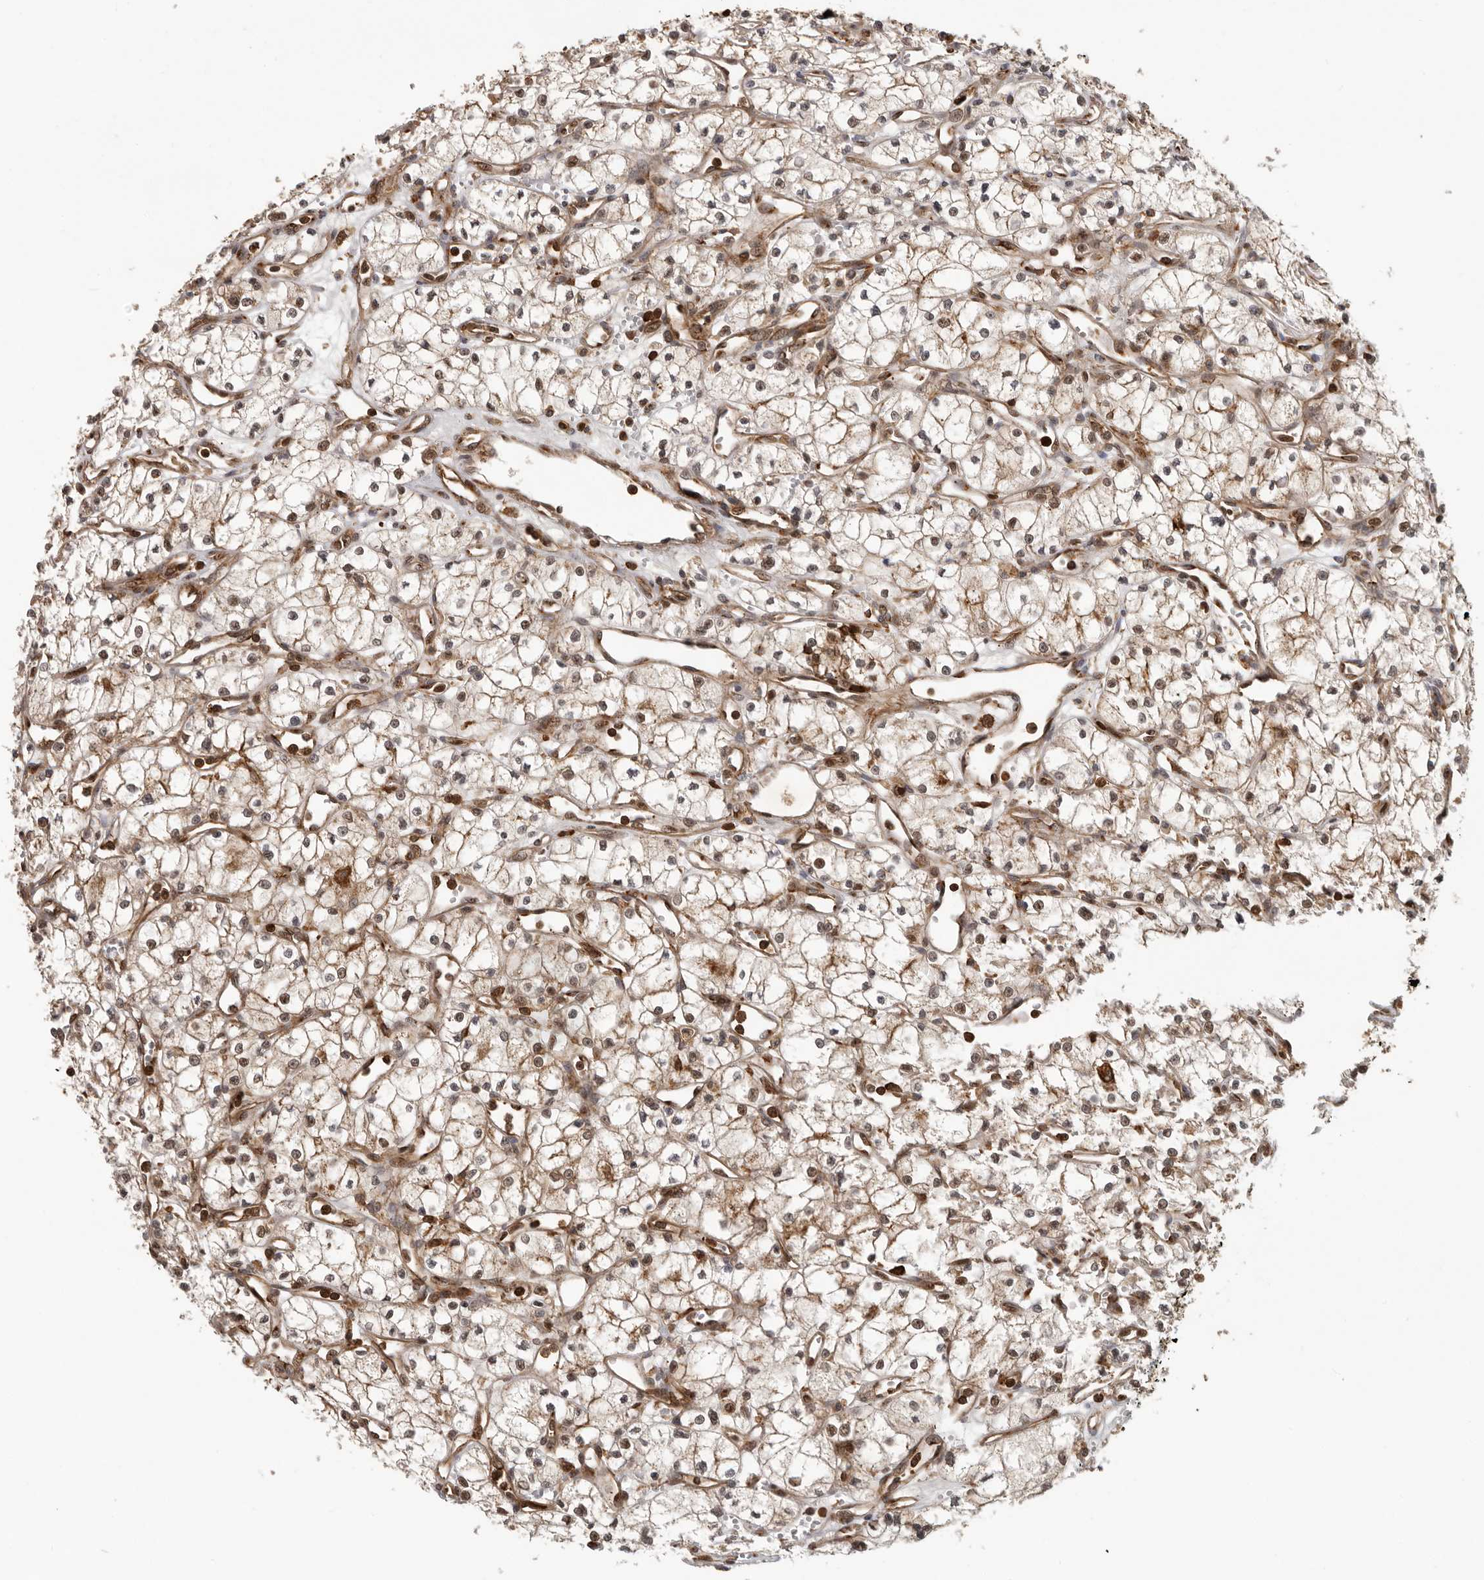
{"staining": {"intensity": "moderate", "quantity": ">75%", "location": "cytoplasmic/membranous,nuclear"}, "tissue": "renal cancer", "cell_type": "Tumor cells", "image_type": "cancer", "snomed": [{"axis": "morphology", "description": "Adenocarcinoma, NOS"}, {"axis": "topography", "description": "Kidney"}], "caption": "Protein analysis of renal cancer (adenocarcinoma) tissue exhibits moderate cytoplasmic/membranous and nuclear expression in approximately >75% of tumor cells.", "gene": "RNF157", "patient": {"sex": "male", "age": 59}}